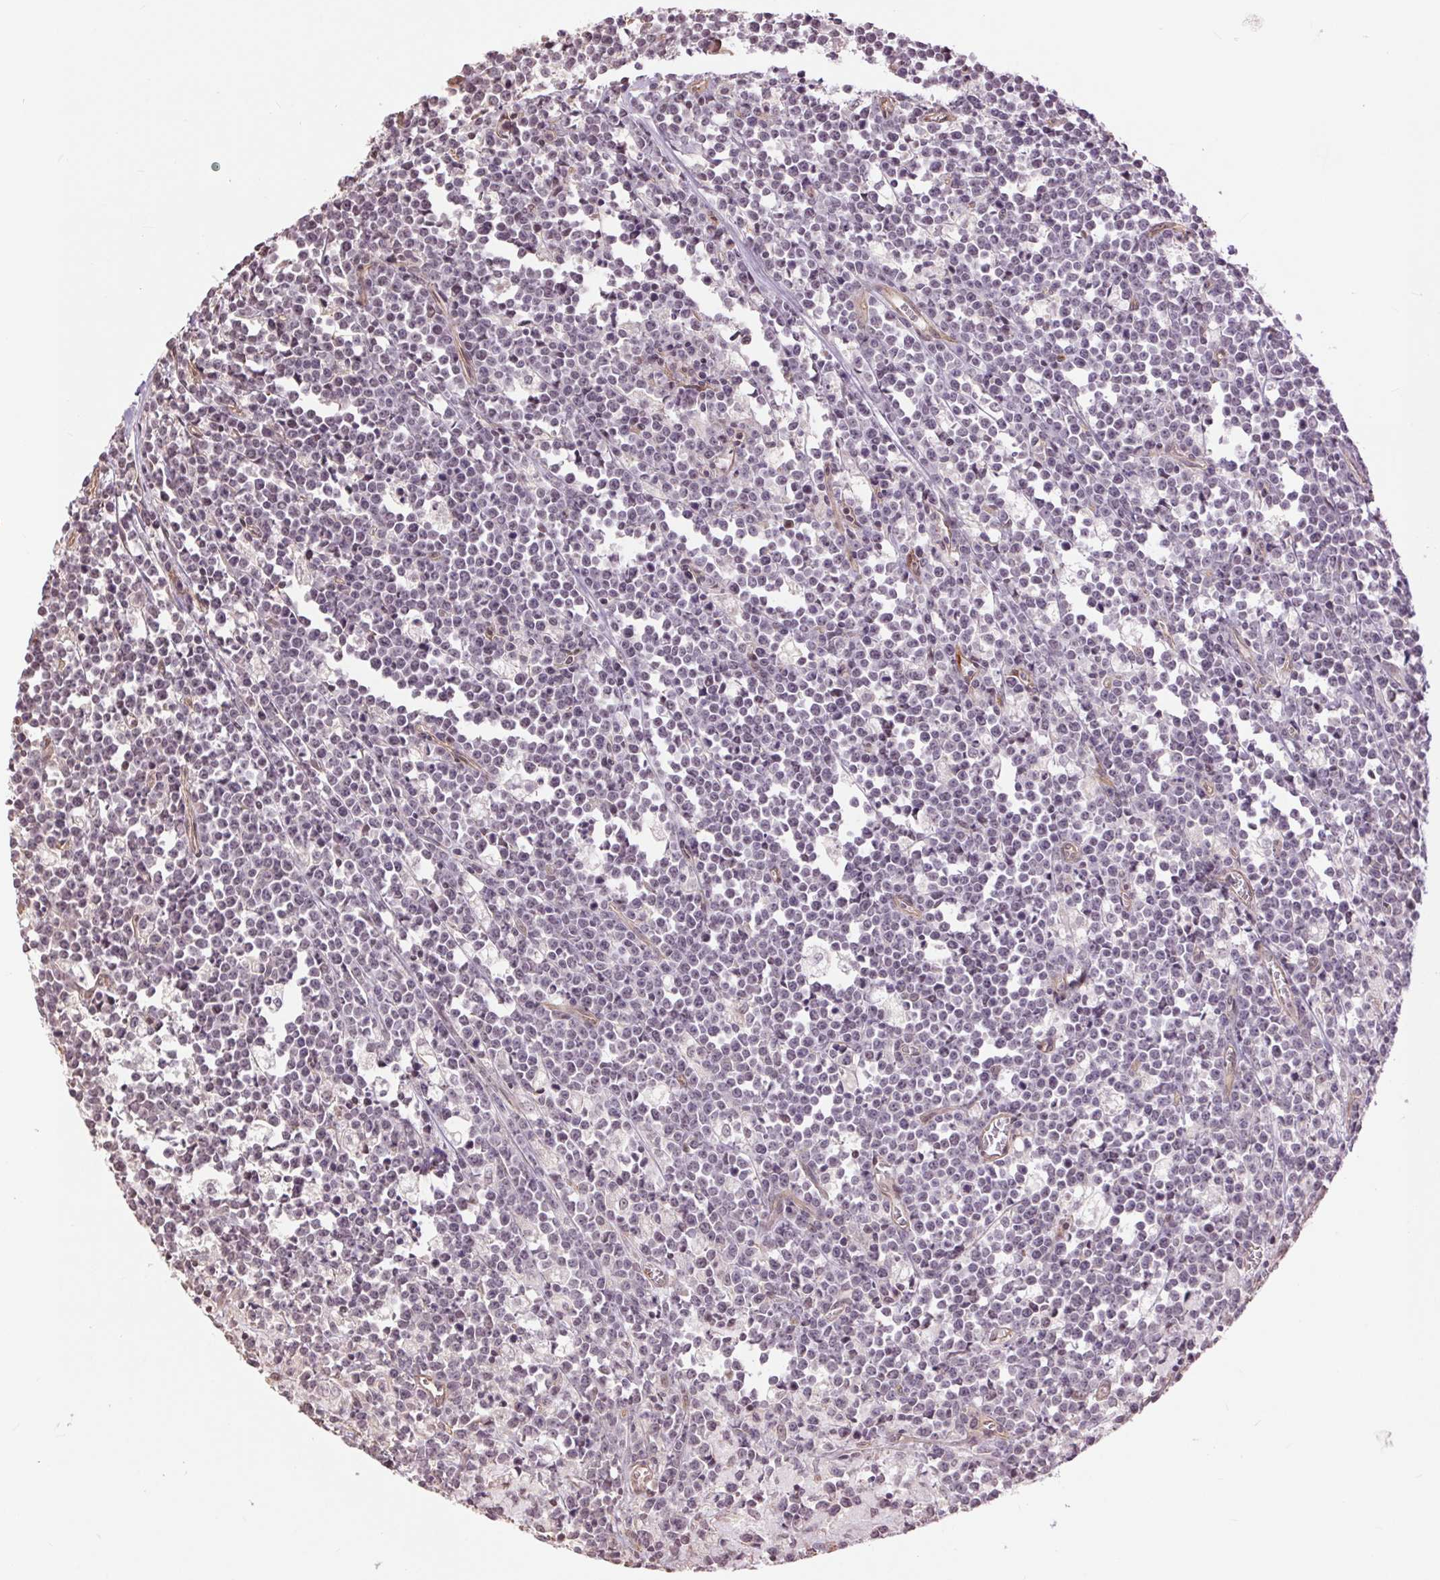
{"staining": {"intensity": "negative", "quantity": "none", "location": "none"}, "tissue": "lymphoma", "cell_type": "Tumor cells", "image_type": "cancer", "snomed": [{"axis": "morphology", "description": "Malignant lymphoma, non-Hodgkin's type, High grade"}, {"axis": "topography", "description": "Small intestine"}], "caption": "IHC of human malignant lymphoma, non-Hodgkin's type (high-grade) demonstrates no staining in tumor cells.", "gene": "PALM", "patient": {"sex": "female", "age": 56}}